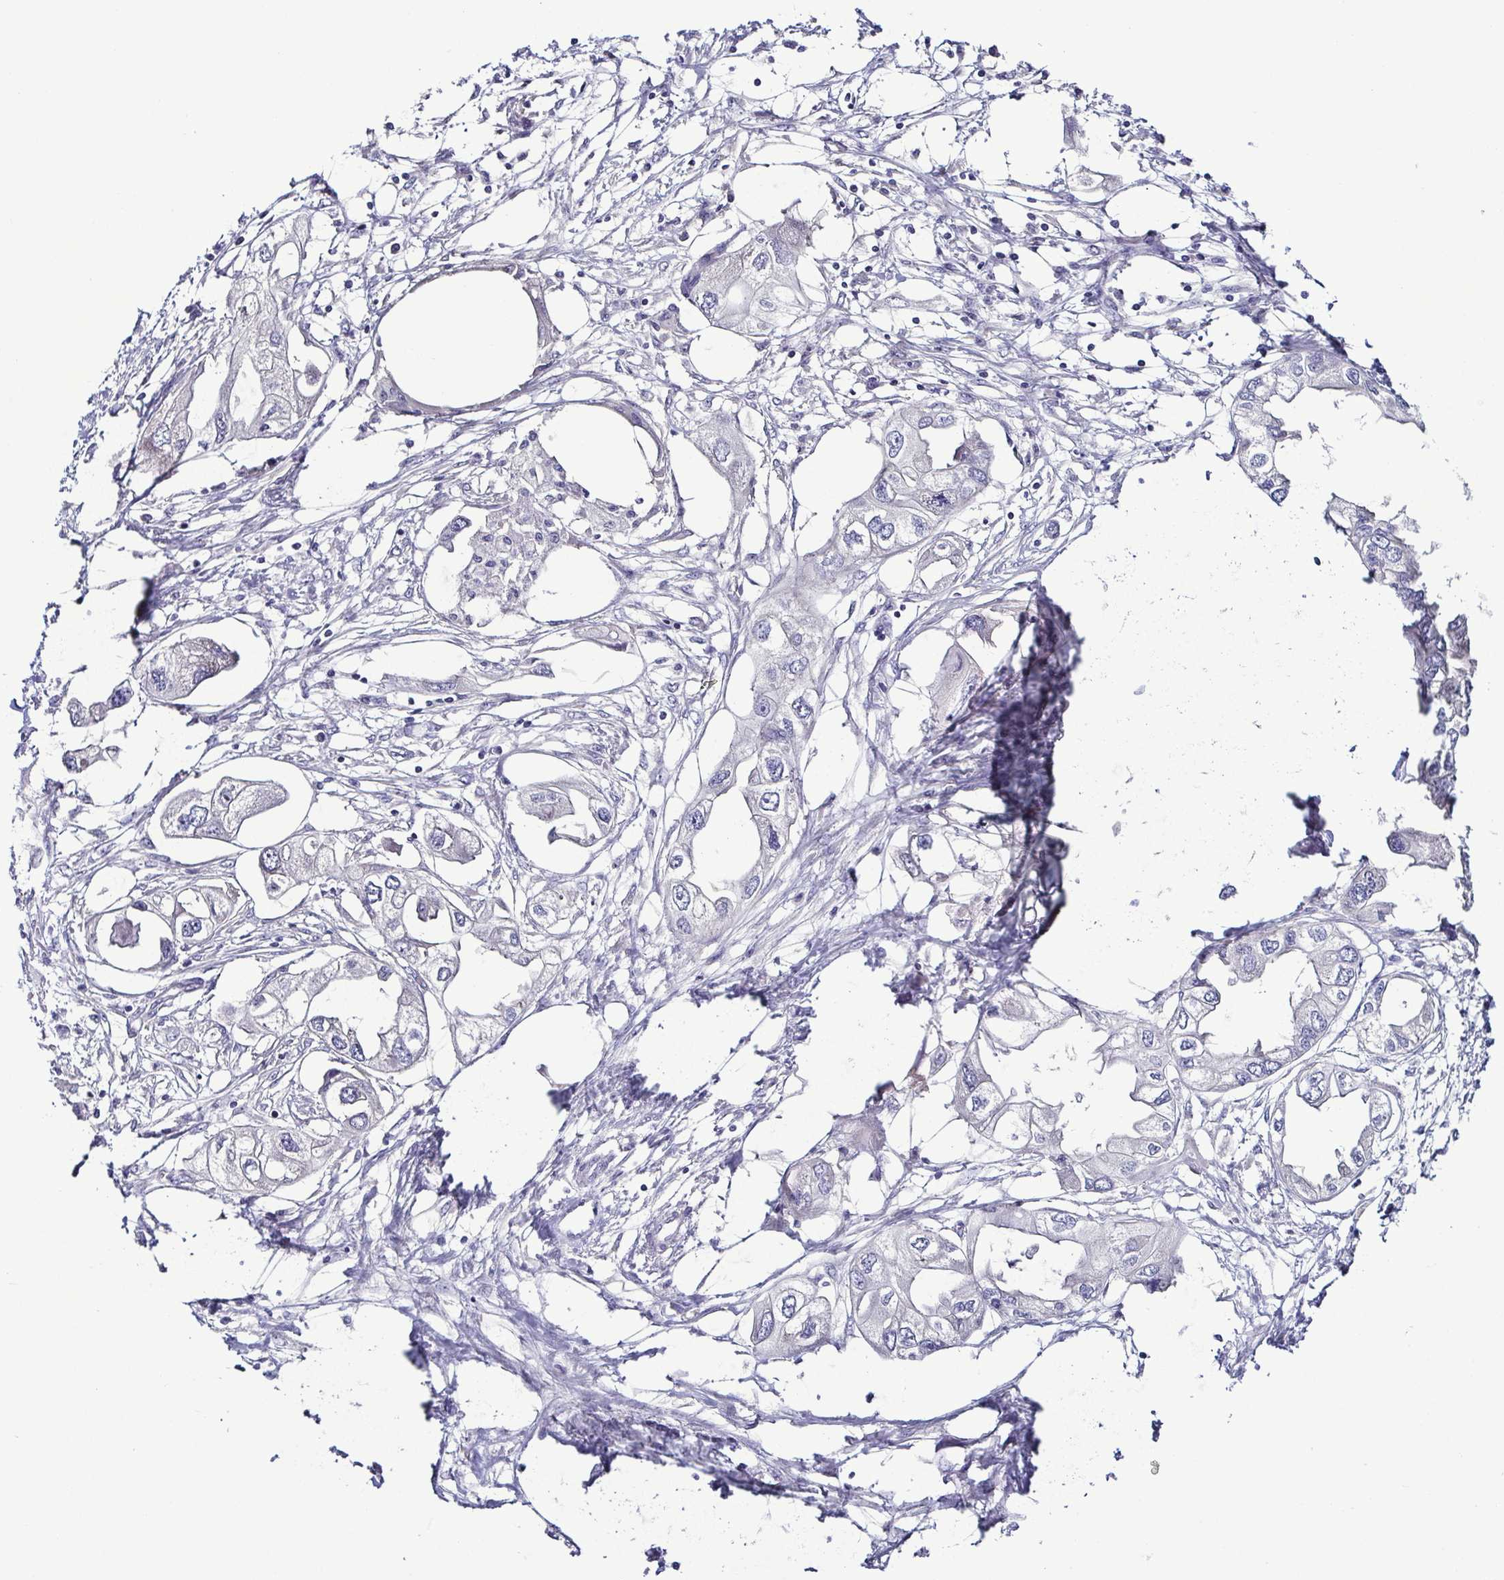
{"staining": {"intensity": "negative", "quantity": "none", "location": "none"}, "tissue": "endometrial cancer", "cell_type": "Tumor cells", "image_type": "cancer", "snomed": [{"axis": "morphology", "description": "Adenocarcinoma, NOS"}, {"axis": "morphology", "description": "Adenocarcinoma, metastatic, NOS"}, {"axis": "topography", "description": "Adipose tissue"}, {"axis": "topography", "description": "Endometrium"}], "caption": "The image demonstrates no significant expression in tumor cells of endometrial adenocarcinoma.", "gene": "SRL", "patient": {"sex": "female", "age": 67}}